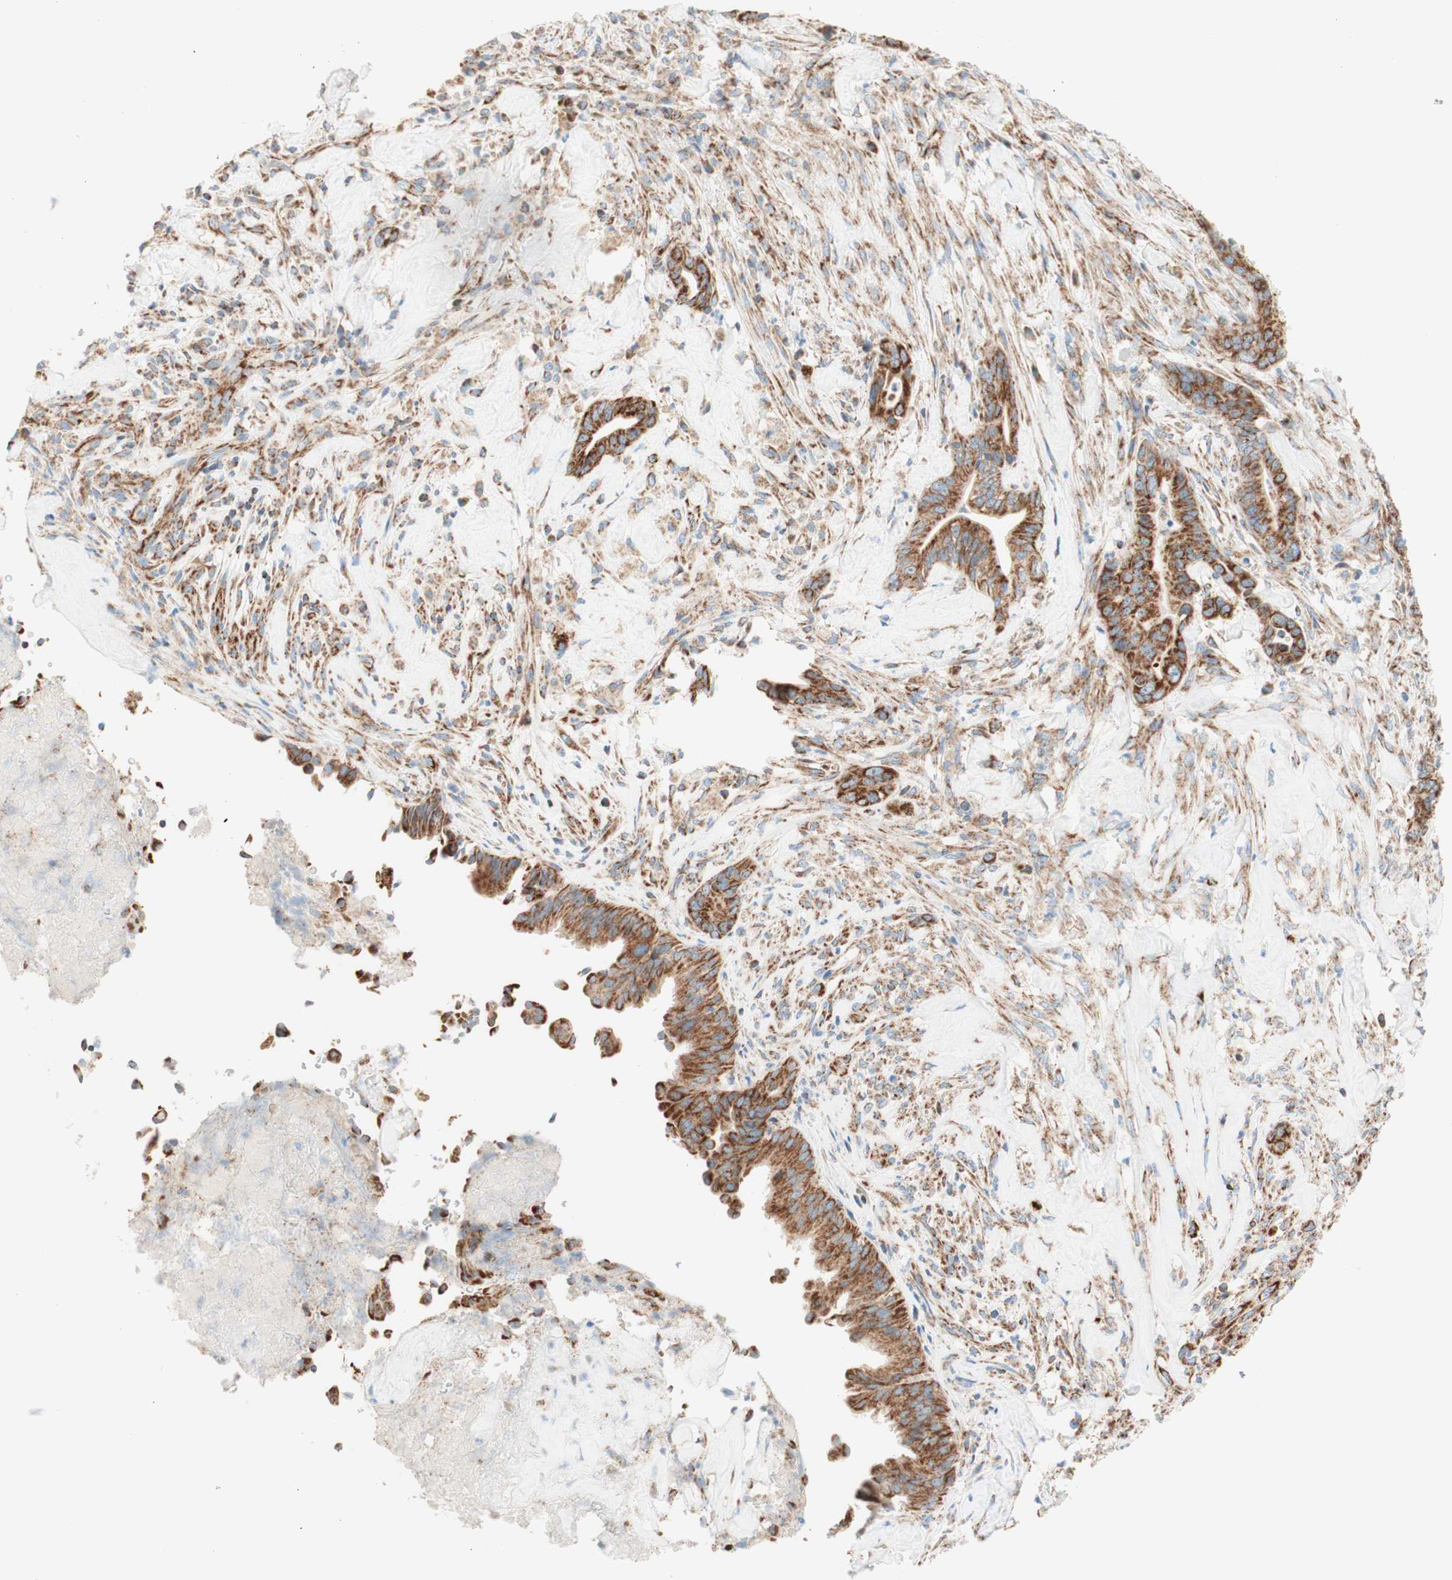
{"staining": {"intensity": "strong", "quantity": ">75%", "location": "cytoplasmic/membranous"}, "tissue": "liver cancer", "cell_type": "Tumor cells", "image_type": "cancer", "snomed": [{"axis": "morphology", "description": "Cholangiocarcinoma"}, {"axis": "topography", "description": "Liver"}], "caption": "Liver cholangiocarcinoma tissue demonstrates strong cytoplasmic/membranous positivity in about >75% of tumor cells", "gene": "TOMM20", "patient": {"sex": "female", "age": 67}}